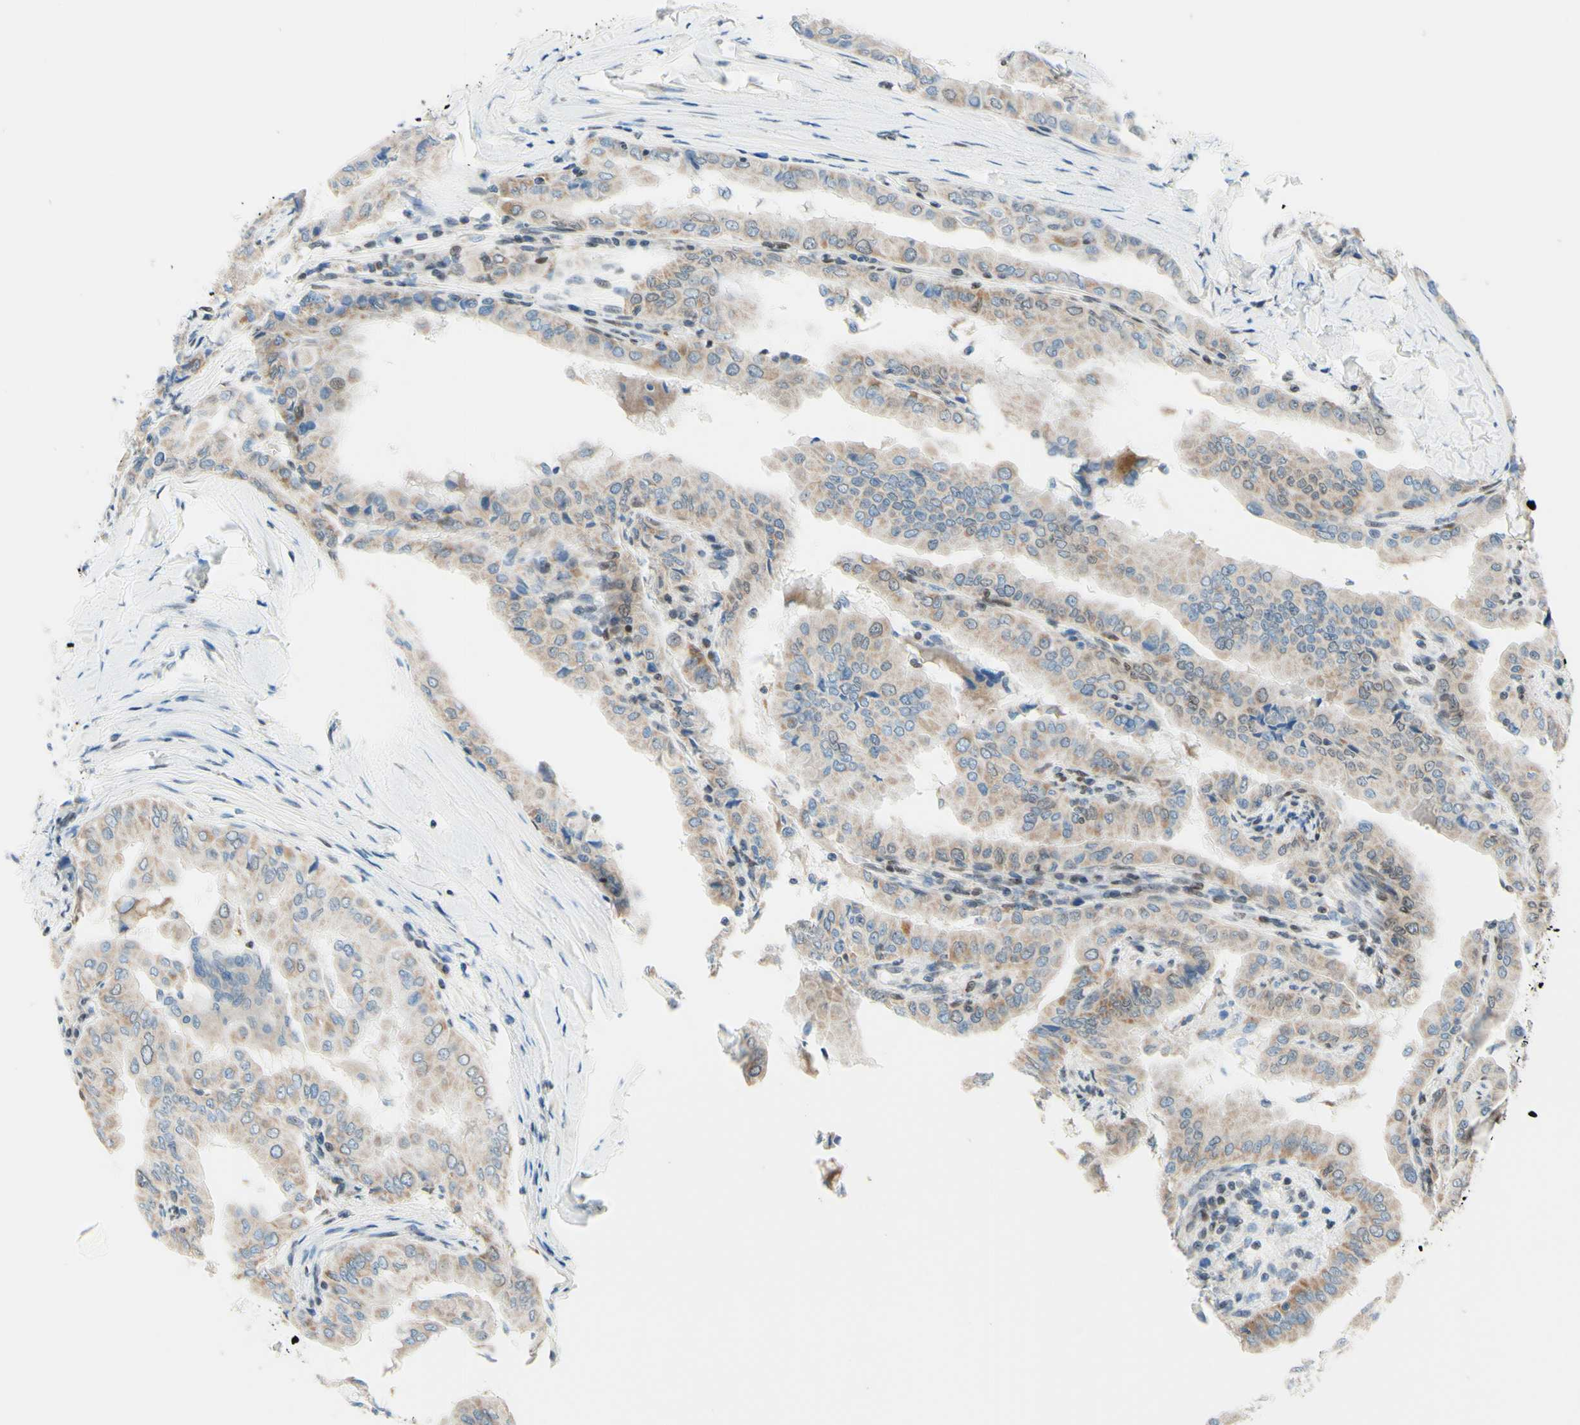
{"staining": {"intensity": "weak", "quantity": ">75%", "location": "cytoplasmic/membranous"}, "tissue": "thyroid cancer", "cell_type": "Tumor cells", "image_type": "cancer", "snomed": [{"axis": "morphology", "description": "Papillary adenocarcinoma, NOS"}, {"axis": "topography", "description": "Thyroid gland"}], "caption": "Papillary adenocarcinoma (thyroid) stained with a brown dye shows weak cytoplasmic/membranous positive expression in approximately >75% of tumor cells.", "gene": "CBX7", "patient": {"sex": "male", "age": 33}}